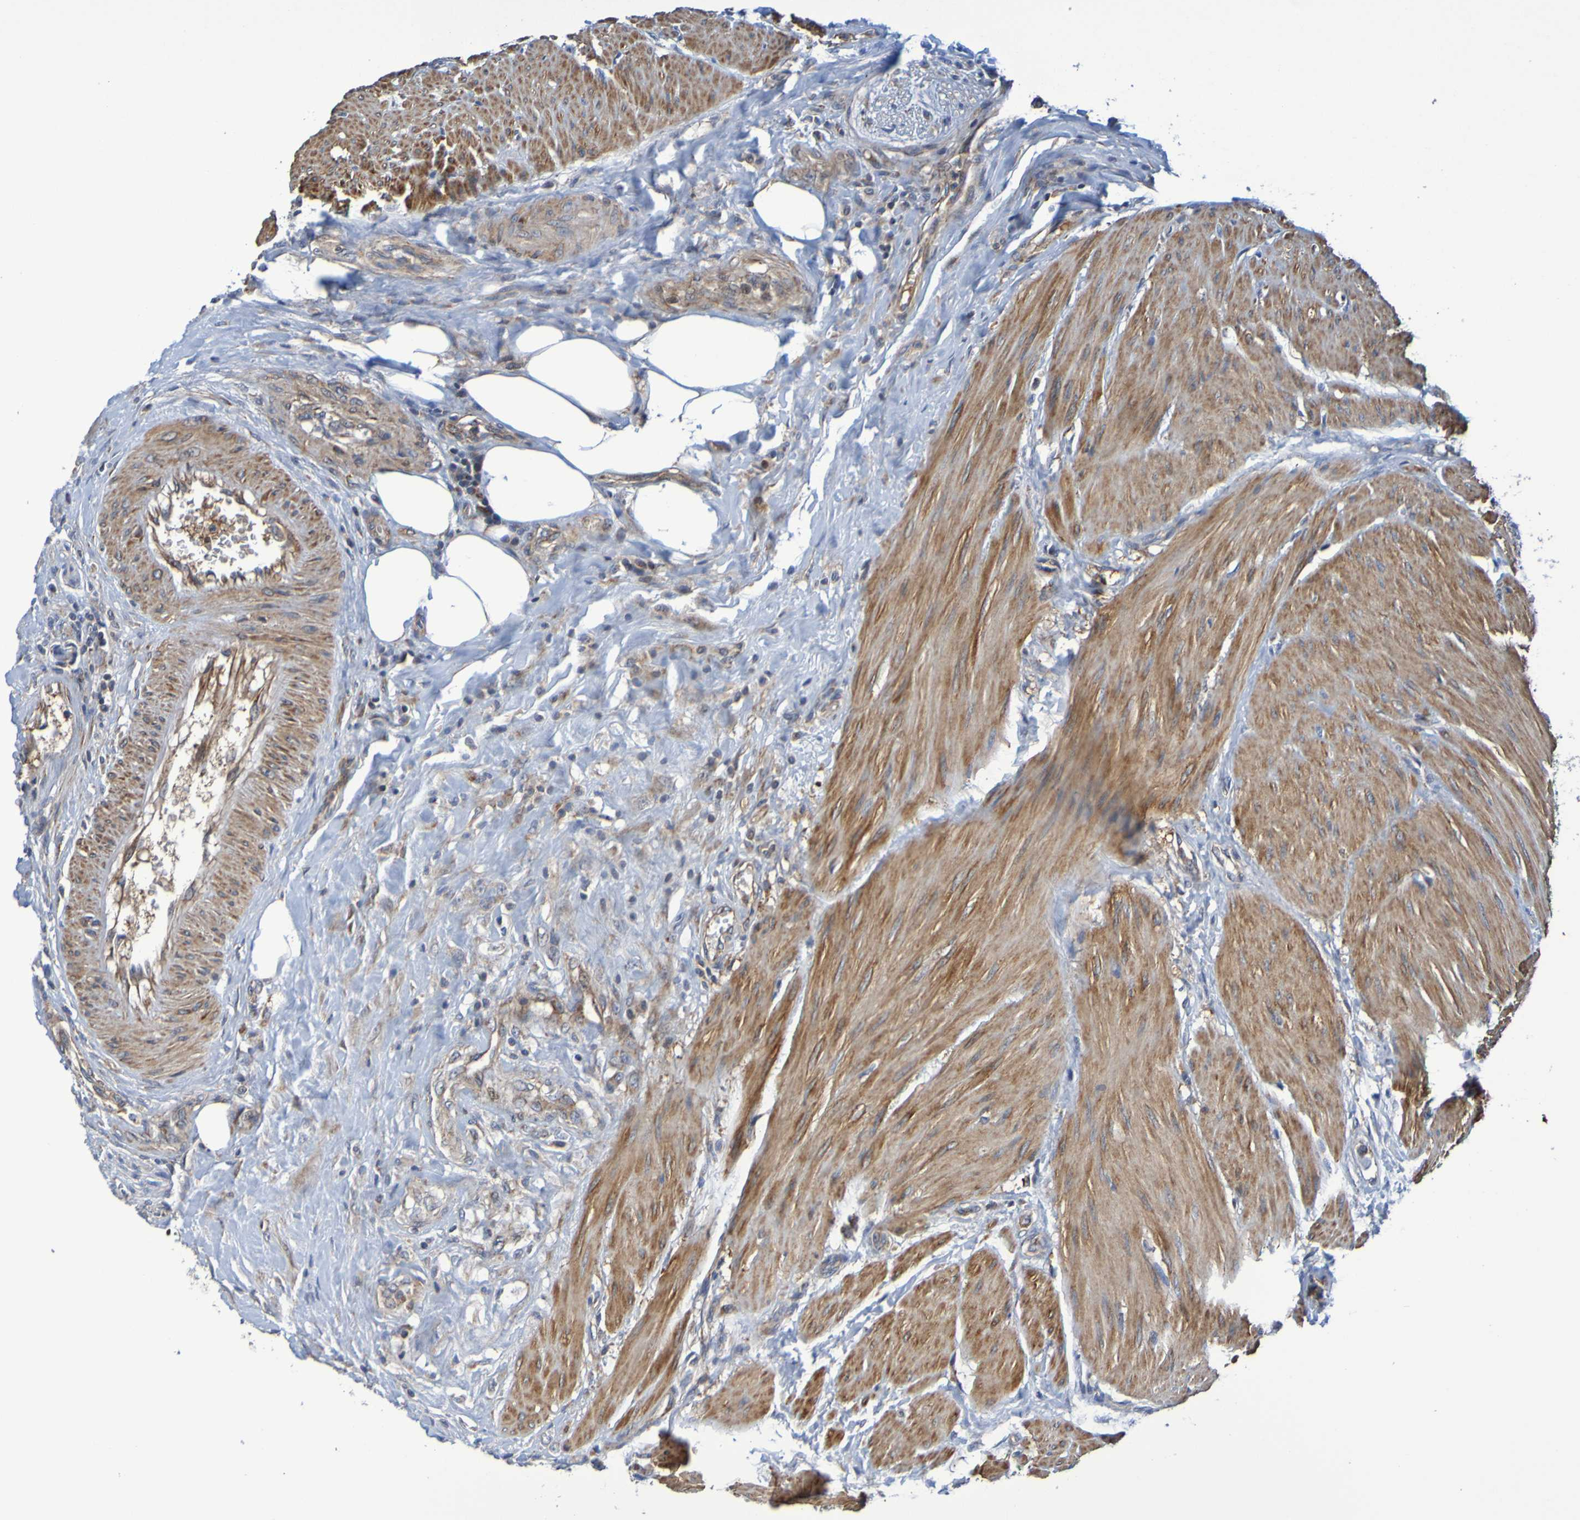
{"staining": {"intensity": "moderate", "quantity": ">75%", "location": "cytoplasmic/membranous"}, "tissue": "urothelial cancer", "cell_type": "Tumor cells", "image_type": "cancer", "snomed": [{"axis": "morphology", "description": "Urothelial carcinoma, High grade"}, {"axis": "topography", "description": "Urinary bladder"}], "caption": "Tumor cells reveal medium levels of moderate cytoplasmic/membranous expression in about >75% of cells in urothelial cancer.", "gene": "CCDC51", "patient": {"sex": "male", "age": 35}}